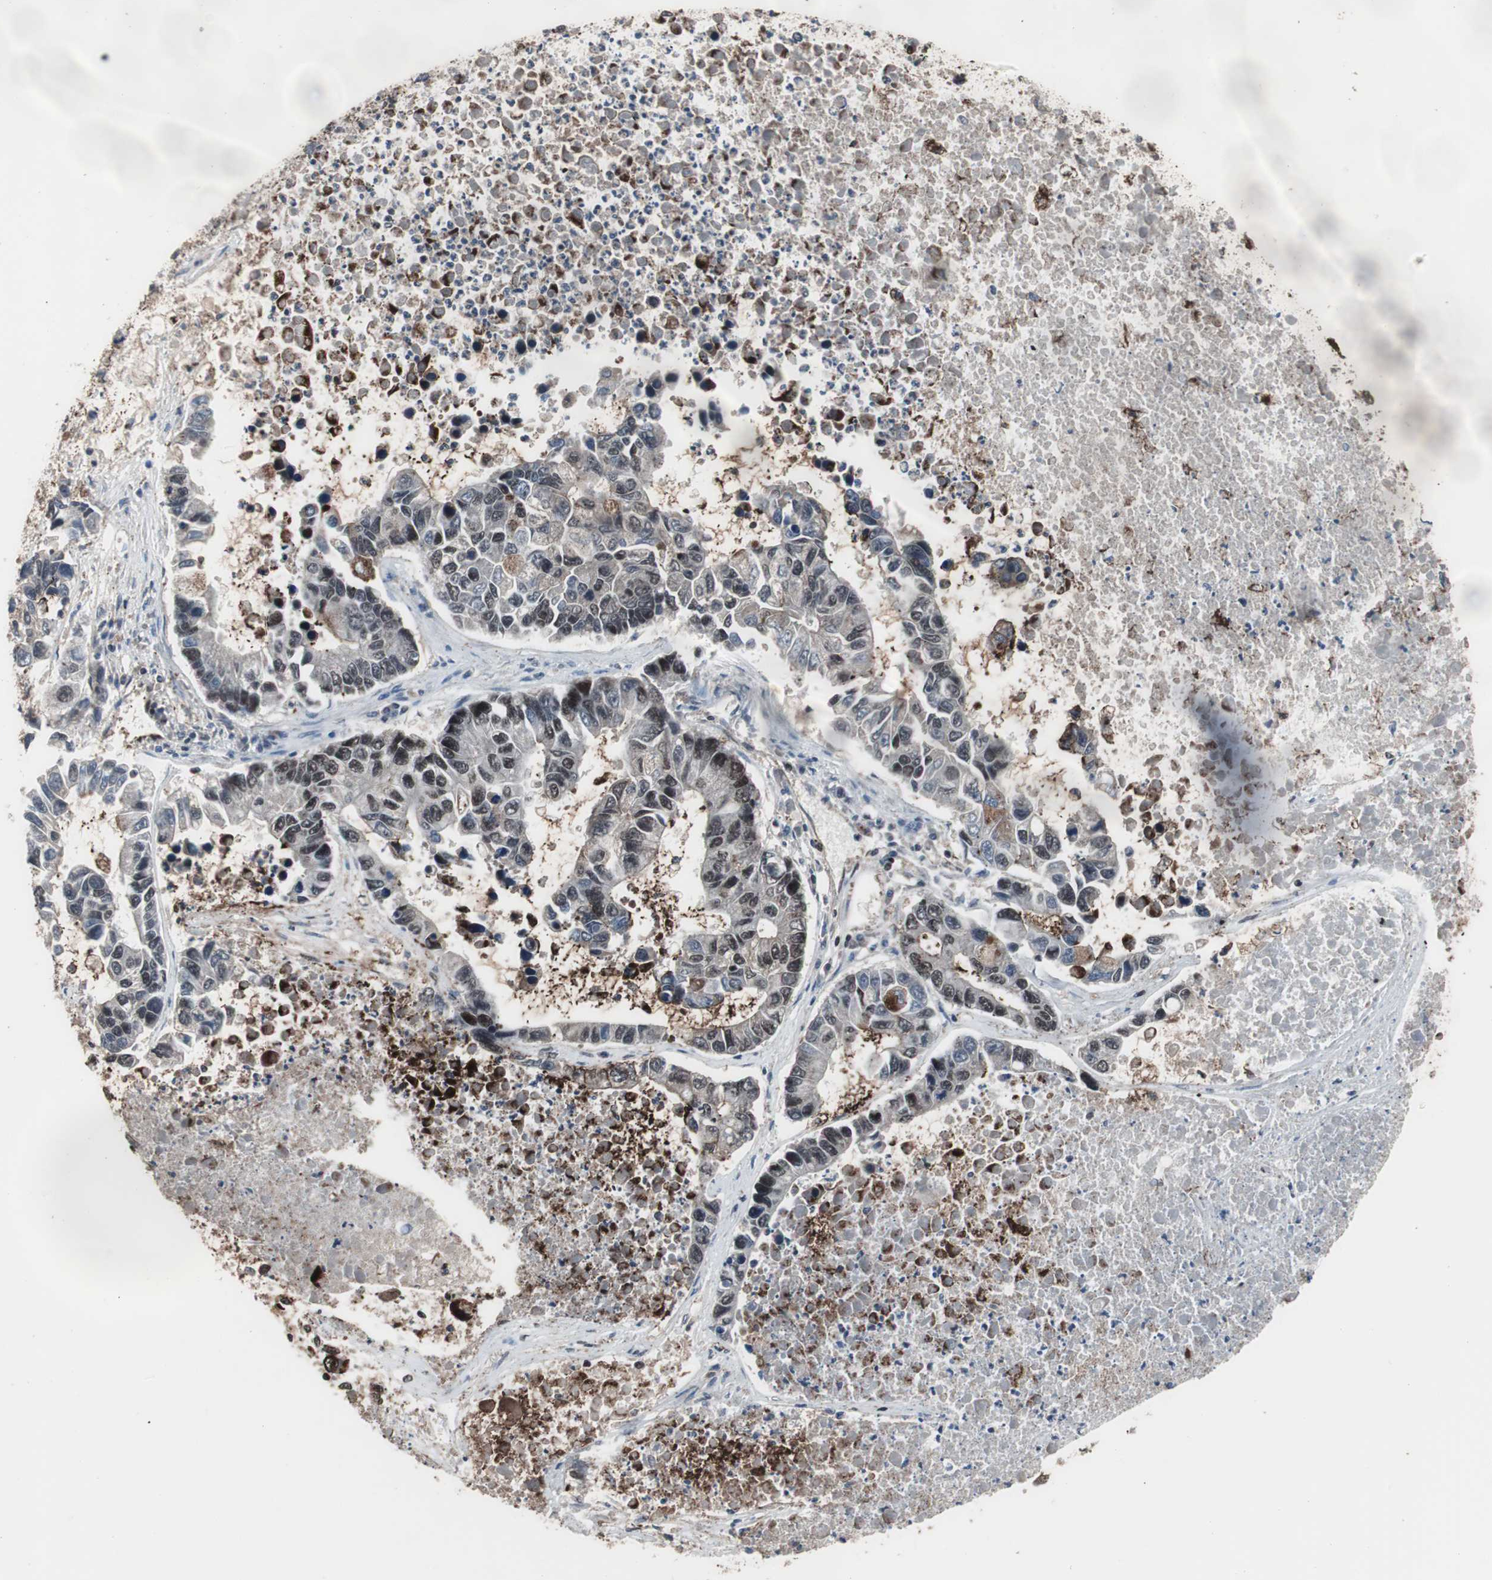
{"staining": {"intensity": "moderate", "quantity": "25%-75%", "location": "nuclear"}, "tissue": "lung cancer", "cell_type": "Tumor cells", "image_type": "cancer", "snomed": [{"axis": "morphology", "description": "Adenocarcinoma, NOS"}, {"axis": "topography", "description": "Lung"}], "caption": "Moderate nuclear protein expression is present in about 25%-75% of tumor cells in lung cancer. (Brightfield microscopy of DAB IHC at high magnification).", "gene": "POGZ", "patient": {"sex": "female", "age": 51}}